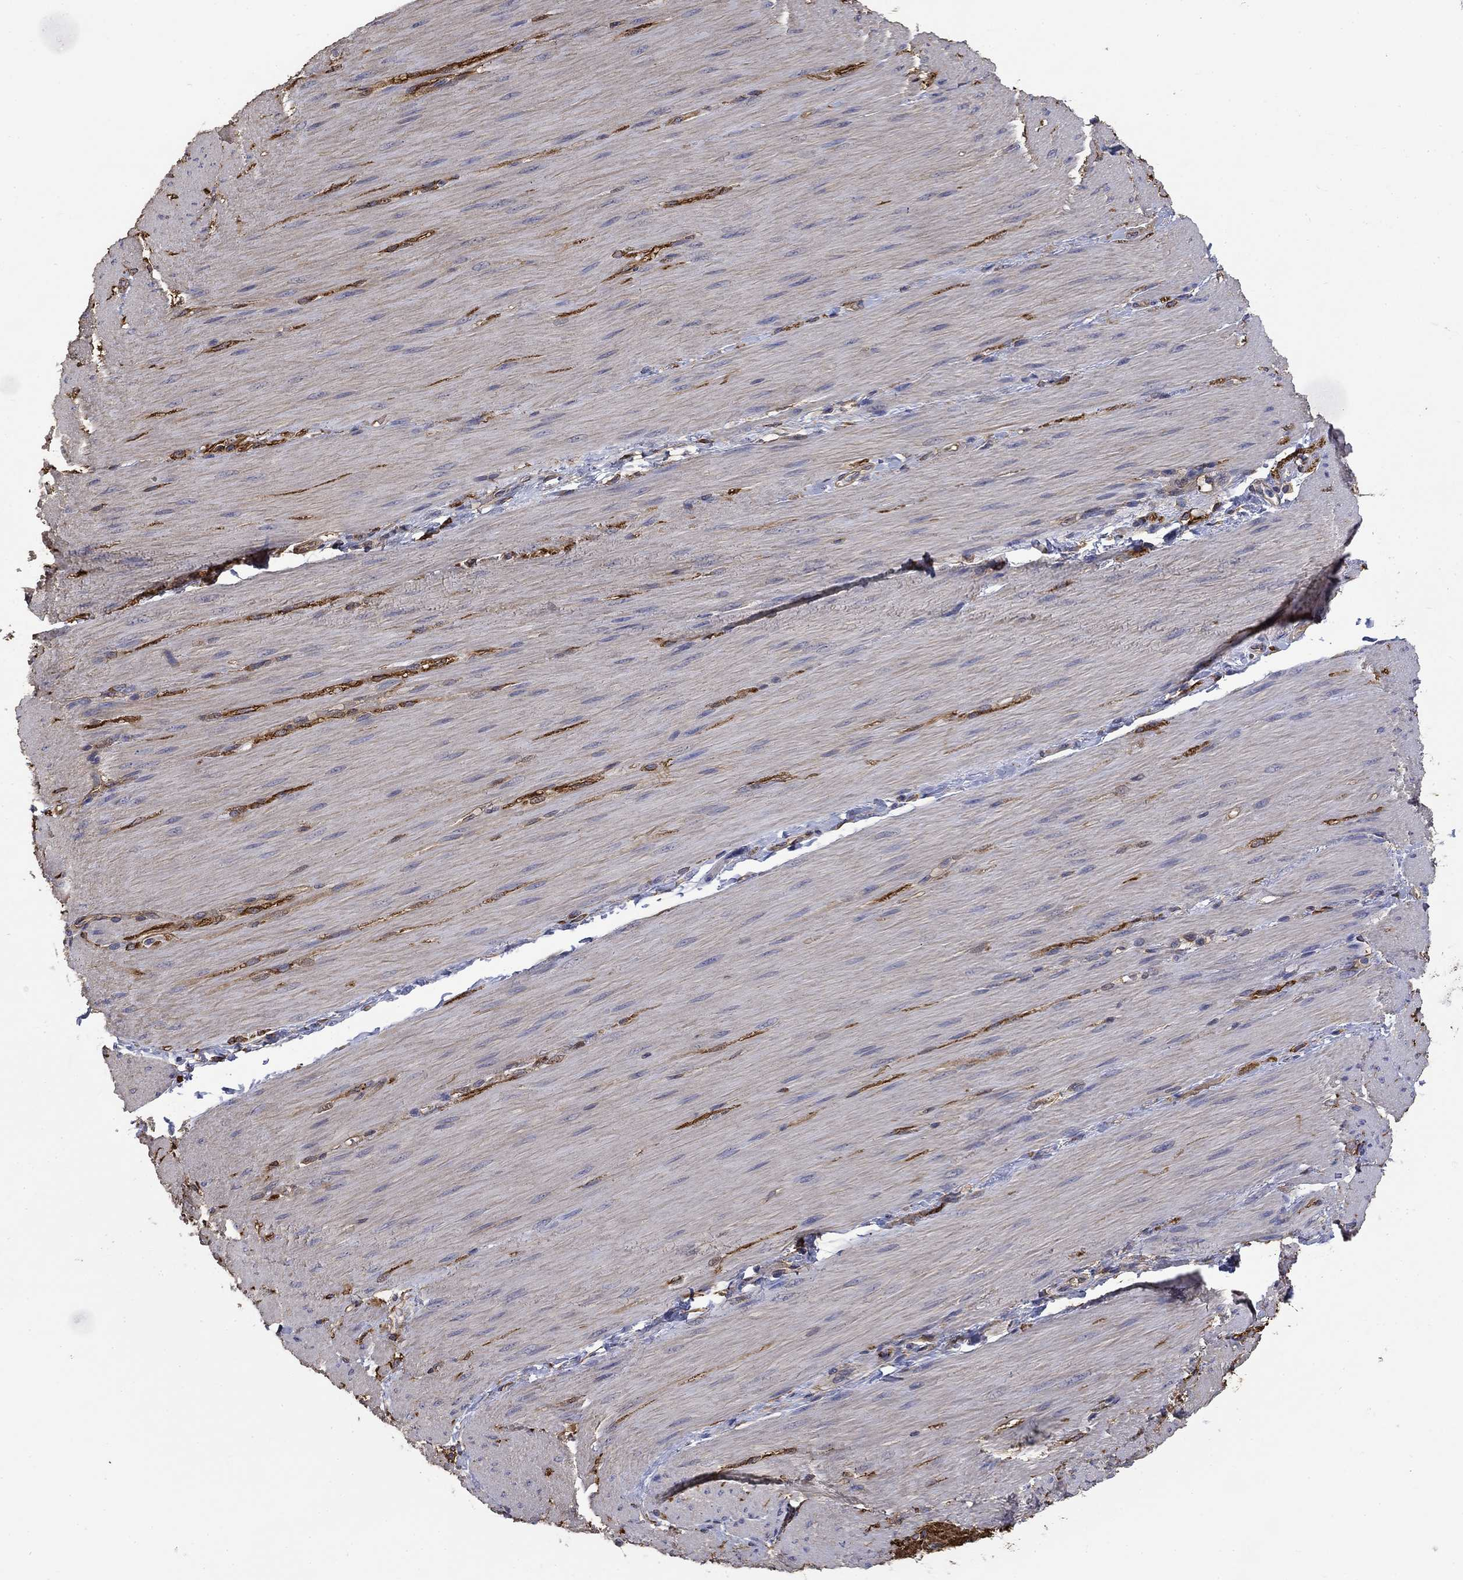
{"staining": {"intensity": "negative", "quantity": "none", "location": "none"}, "tissue": "adipose tissue", "cell_type": "Adipocytes", "image_type": "normal", "snomed": [{"axis": "morphology", "description": "Normal tissue, NOS"}, {"axis": "topography", "description": "Smooth muscle"}, {"axis": "topography", "description": "Duodenum"}, {"axis": "topography", "description": "Peripheral nerve tissue"}], "caption": "Immunohistochemistry (IHC) histopathology image of normal adipose tissue: adipose tissue stained with DAB shows no significant protein staining in adipocytes.", "gene": "DPYSL2", "patient": {"sex": "female", "age": 61}}